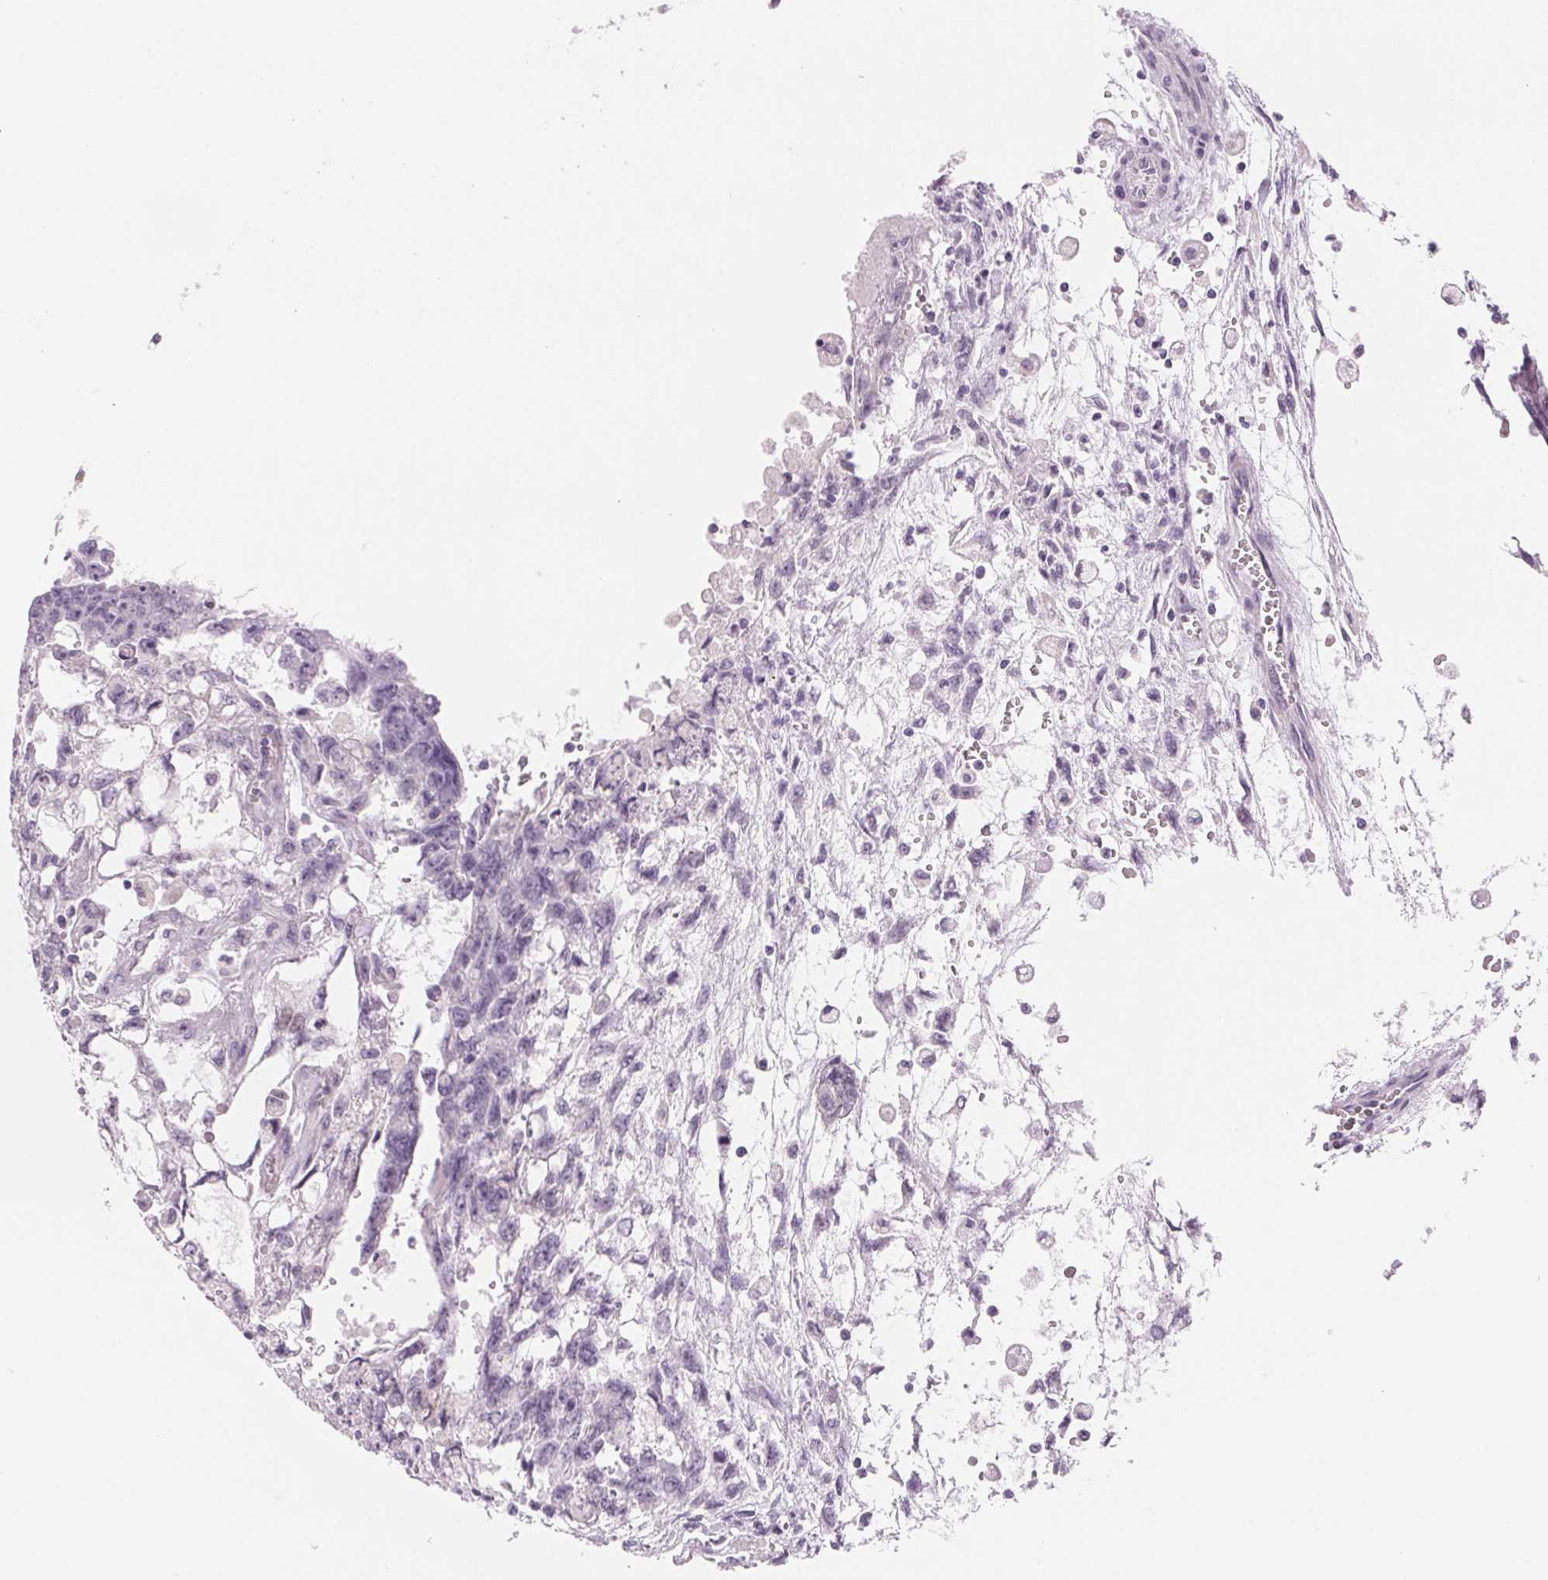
{"staining": {"intensity": "negative", "quantity": "none", "location": "none"}, "tissue": "testis cancer", "cell_type": "Tumor cells", "image_type": "cancer", "snomed": [{"axis": "morphology", "description": "Carcinoma, Embryonal, NOS"}, {"axis": "topography", "description": "Testis"}], "caption": "Immunohistochemistry histopathology image of neoplastic tissue: human testis cancer (embryonal carcinoma) stained with DAB reveals no significant protein expression in tumor cells. (DAB (3,3'-diaminobenzidine) immunohistochemistry with hematoxylin counter stain).", "gene": "CCDC168", "patient": {"sex": "male", "age": 24}}